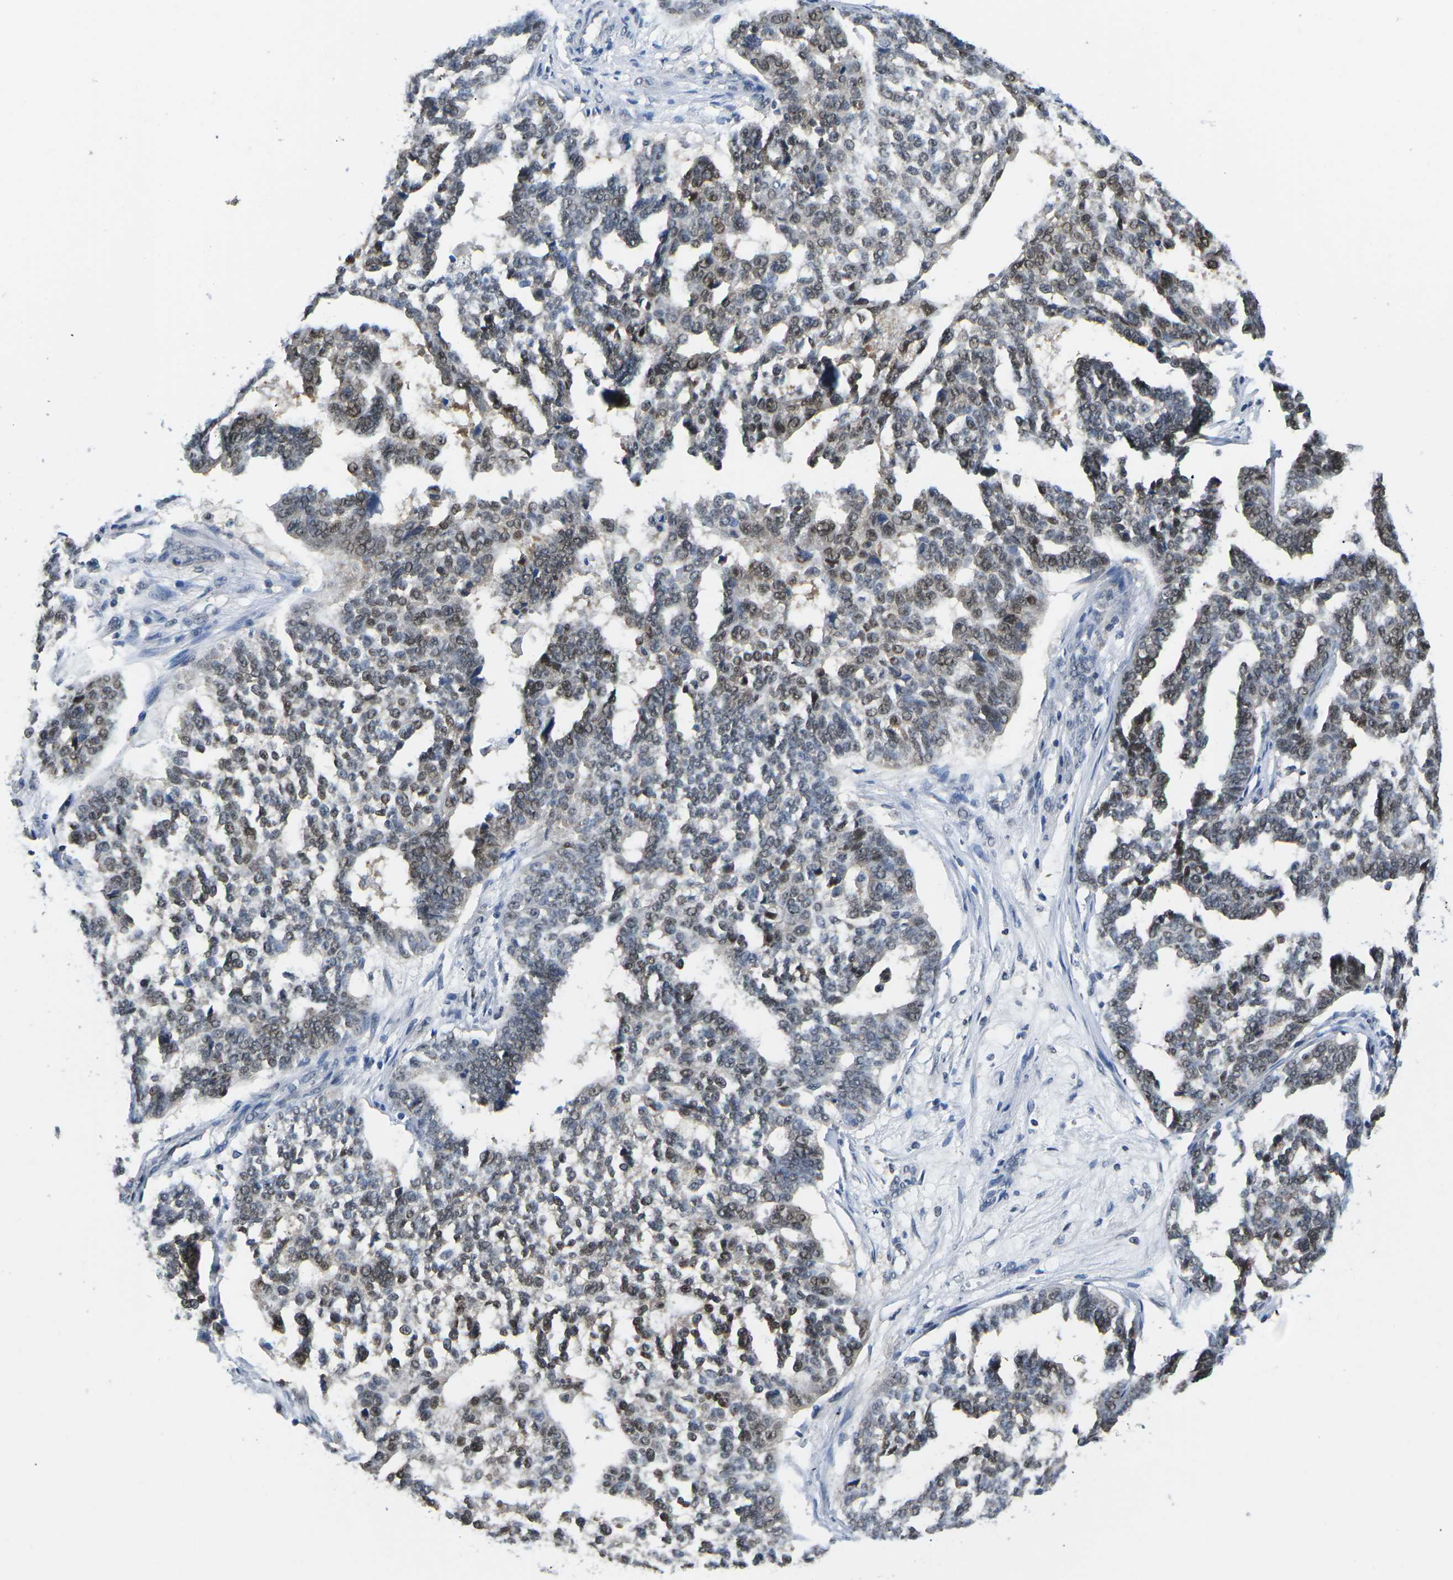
{"staining": {"intensity": "moderate", "quantity": ">75%", "location": "nuclear"}, "tissue": "ovarian cancer", "cell_type": "Tumor cells", "image_type": "cancer", "snomed": [{"axis": "morphology", "description": "Cystadenocarcinoma, serous, NOS"}, {"axis": "topography", "description": "Ovary"}], "caption": "Protein expression analysis of human serous cystadenocarcinoma (ovarian) reveals moderate nuclear staining in about >75% of tumor cells.", "gene": "UBA7", "patient": {"sex": "female", "age": 59}}